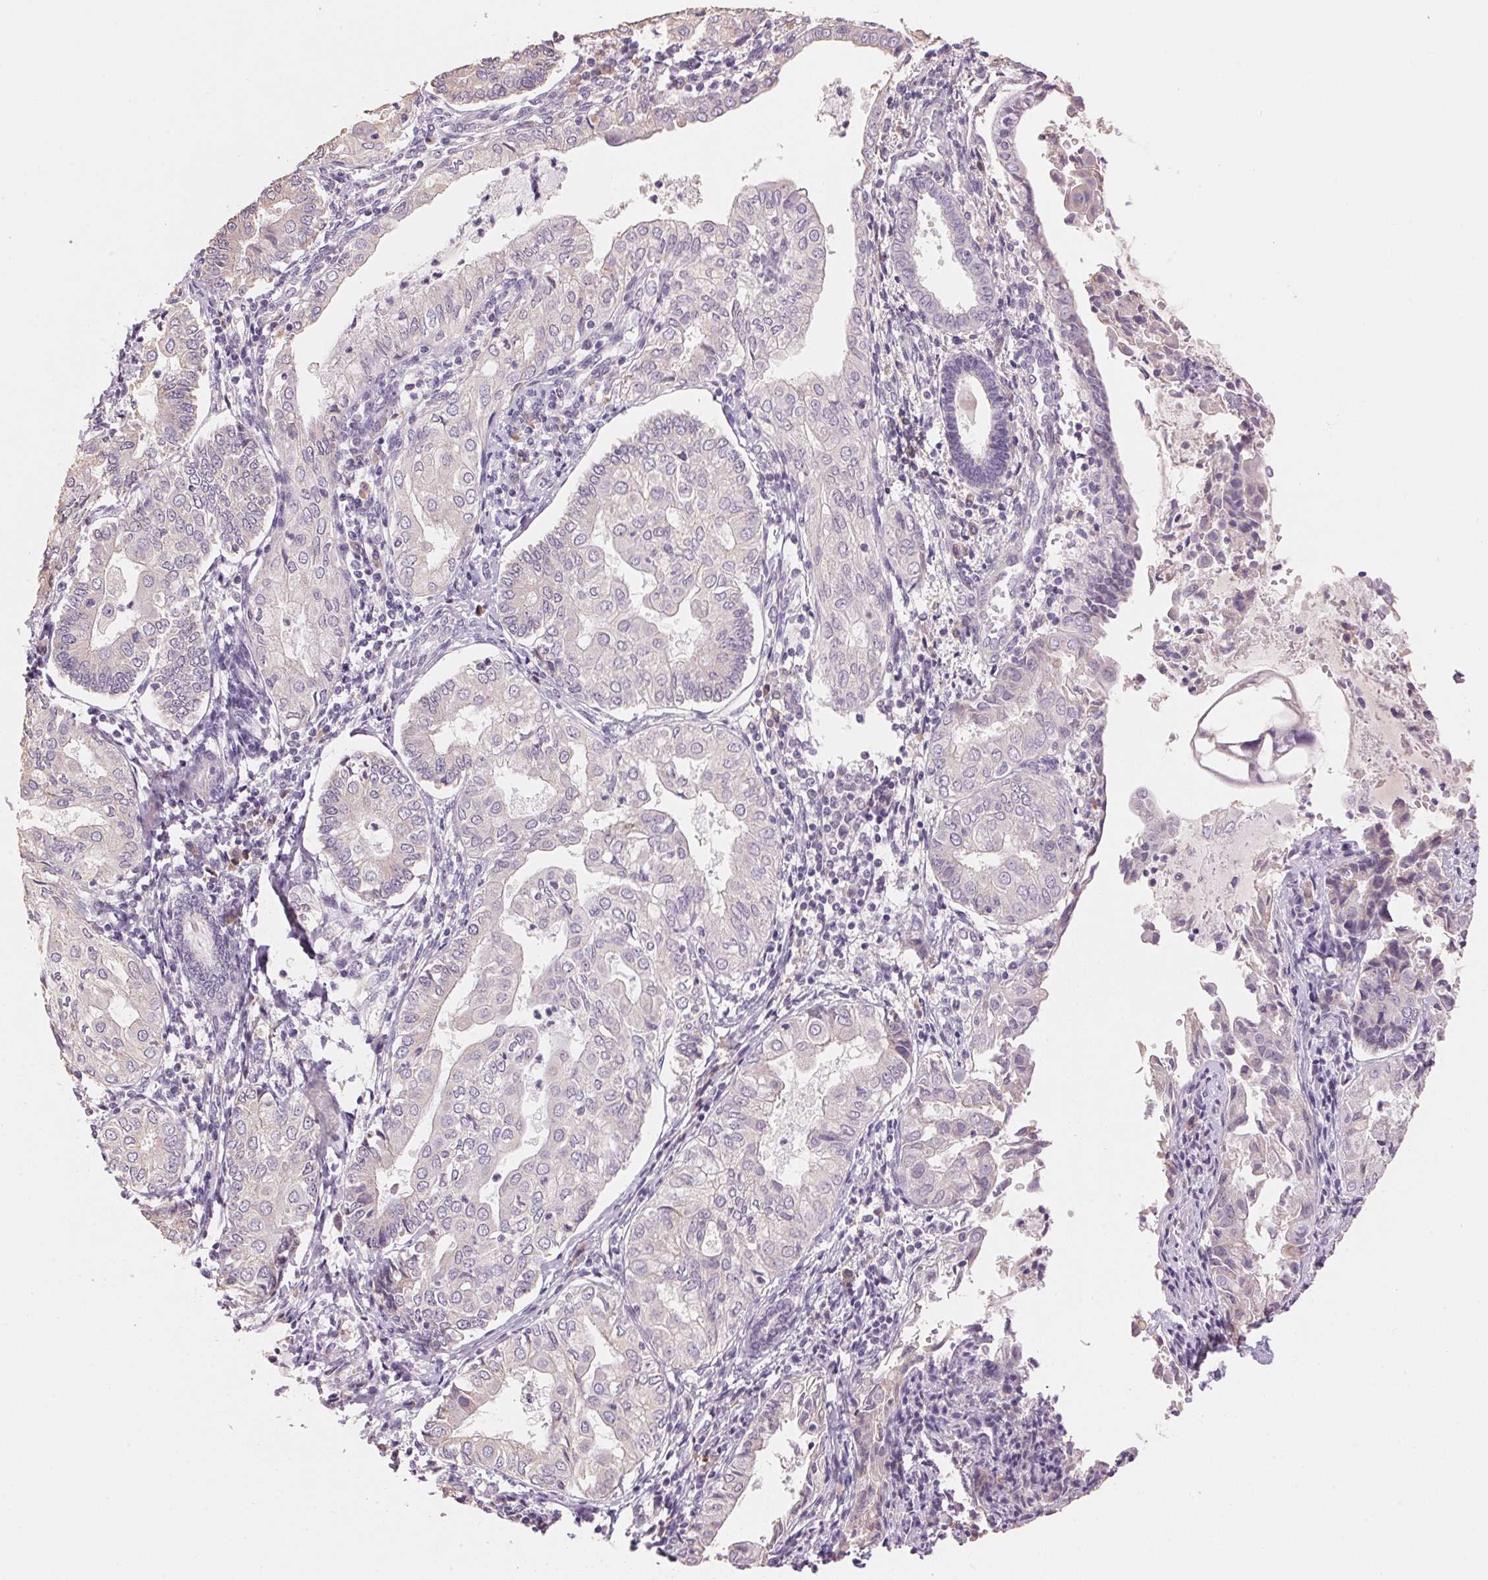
{"staining": {"intensity": "negative", "quantity": "none", "location": "none"}, "tissue": "endometrial cancer", "cell_type": "Tumor cells", "image_type": "cancer", "snomed": [{"axis": "morphology", "description": "Adenocarcinoma, NOS"}, {"axis": "topography", "description": "Endometrium"}], "caption": "Tumor cells show no significant protein positivity in endometrial cancer (adenocarcinoma).", "gene": "LYZL6", "patient": {"sex": "female", "age": 68}}